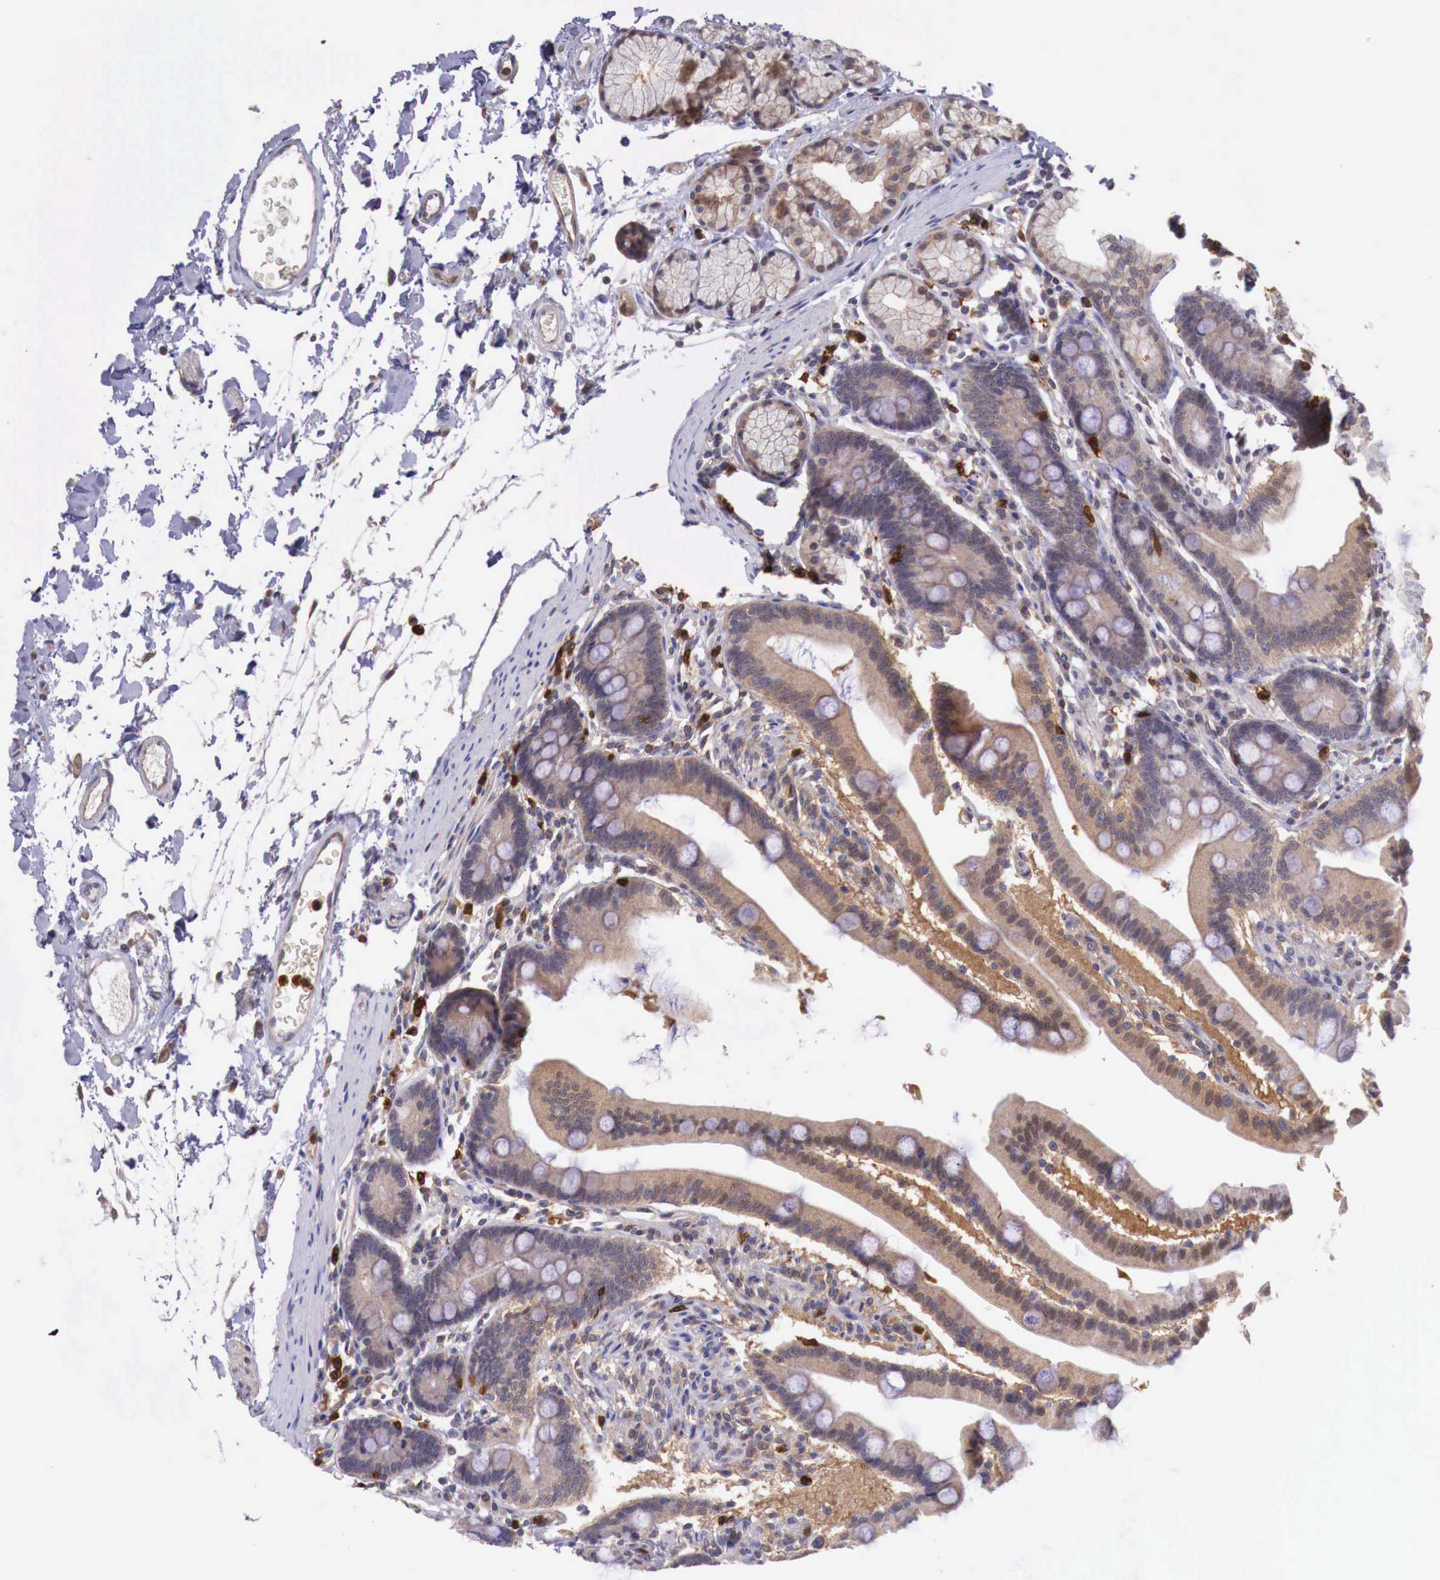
{"staining": {"intensity": "weak", "quantity": ">75%", "location": "cytoplasmic/membranous"}, "tissue": "duodenum", "cell_type": "Glandular cells", "image_type": "normal", "snomed": [{"axis": "morphology", "description": "Normal tissue, NOS"}, {"axis": "topography", "description": "Duodenum"}], "caption": "Immunohistochemistry (IHC) image of unremarkable duodenum stained for a protein (brown), which displays low levels of weak cytoplasmic/membranous positivity in approximately >75% of glandular cells.", "gene": "GAB2", "patient": {"sex": "female", "age": 77}}